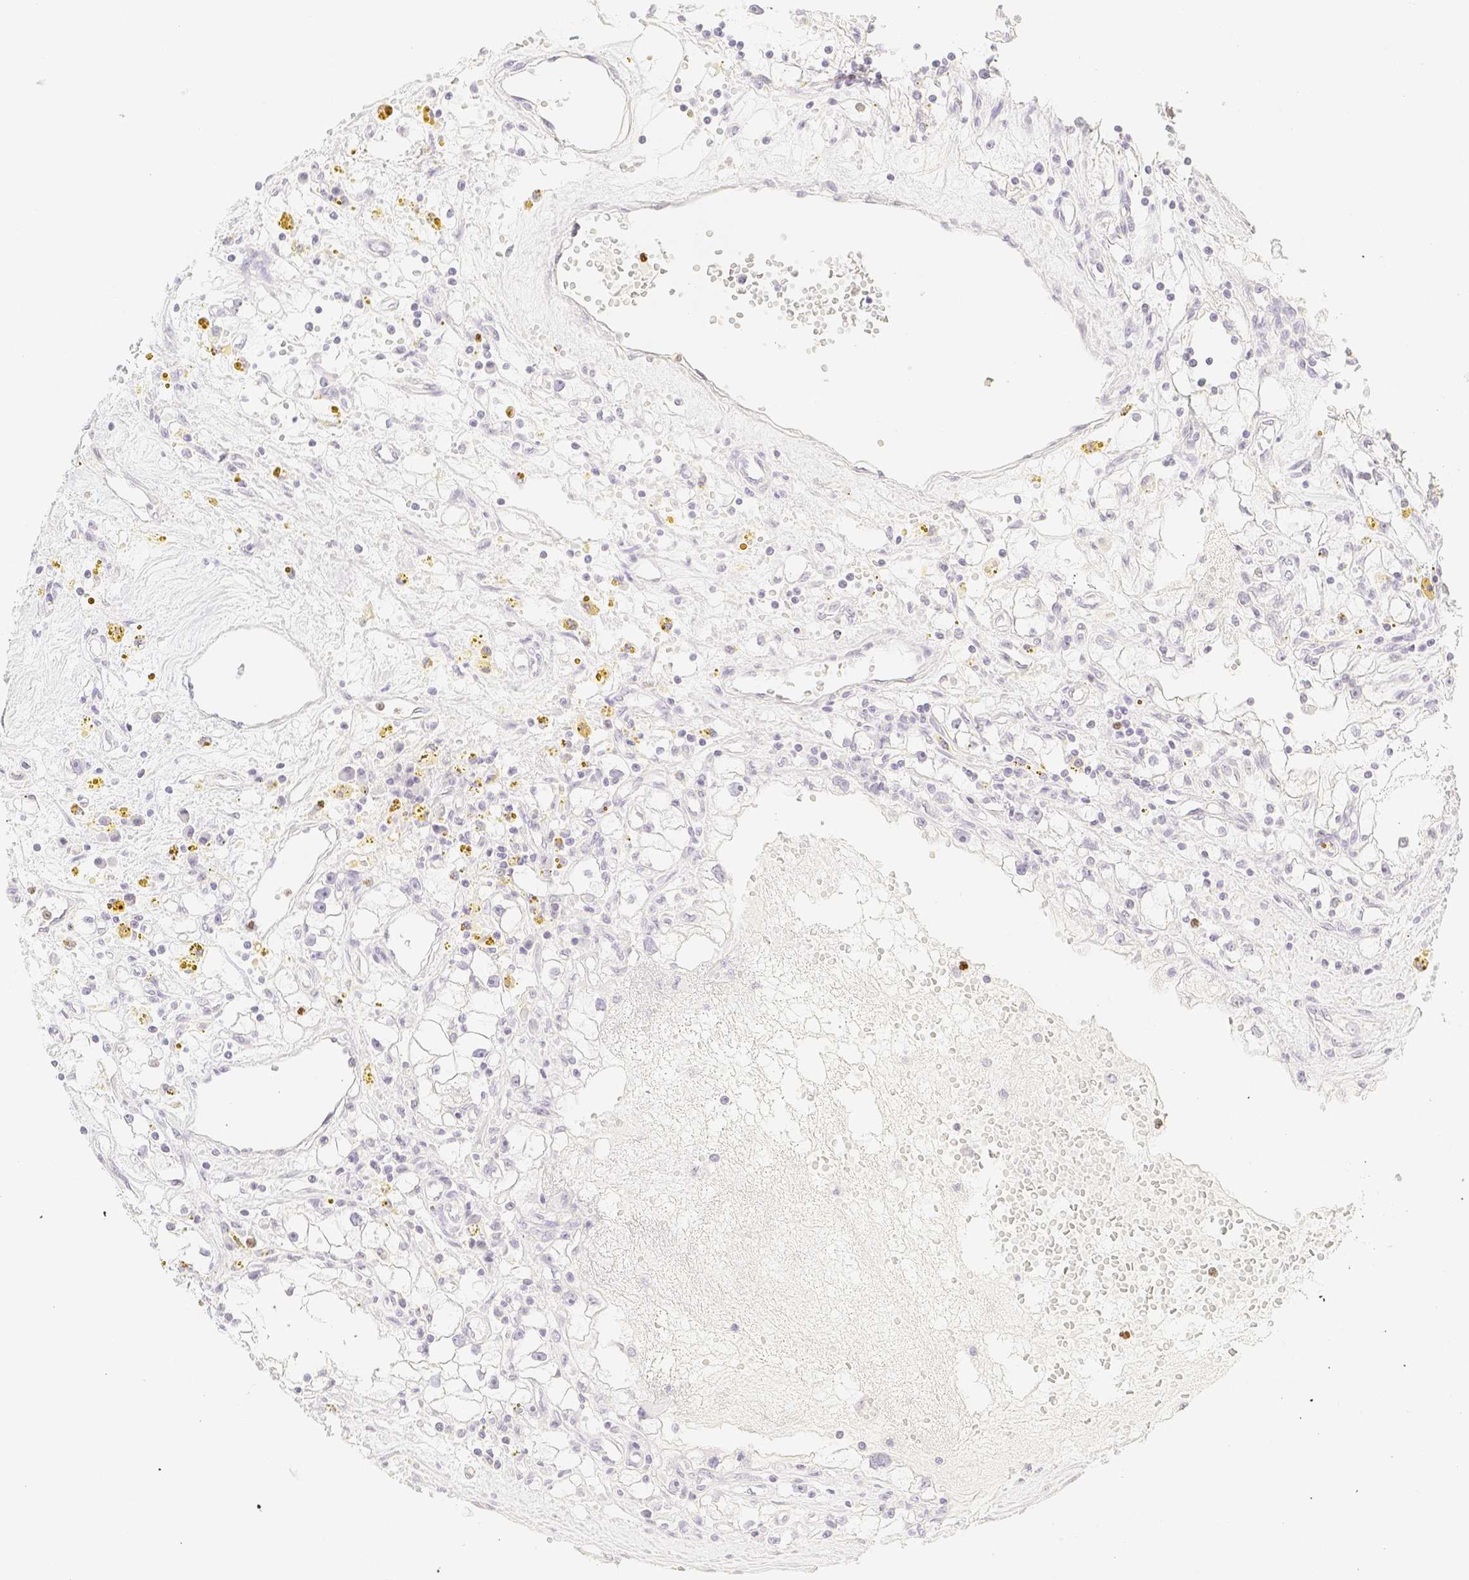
{"staining": {"intensity": "negative", "quantity": "none", "location": "none"}, "tissue": "renal cancer", "cell_type": "Tumor cells", "image_type": "cancer", "snomed": [{"axis": "morphology", "description": "Adenocarcinoma, NOS"}, {"axis": "topography", "description": "Kidney"}], "caption": "The micrograph demonstrates no significant expression in tumor cells of renal cancer (adenocarcinoma).", "gene": "PADI4", "patient": {"sex": "male", "age": 56}}